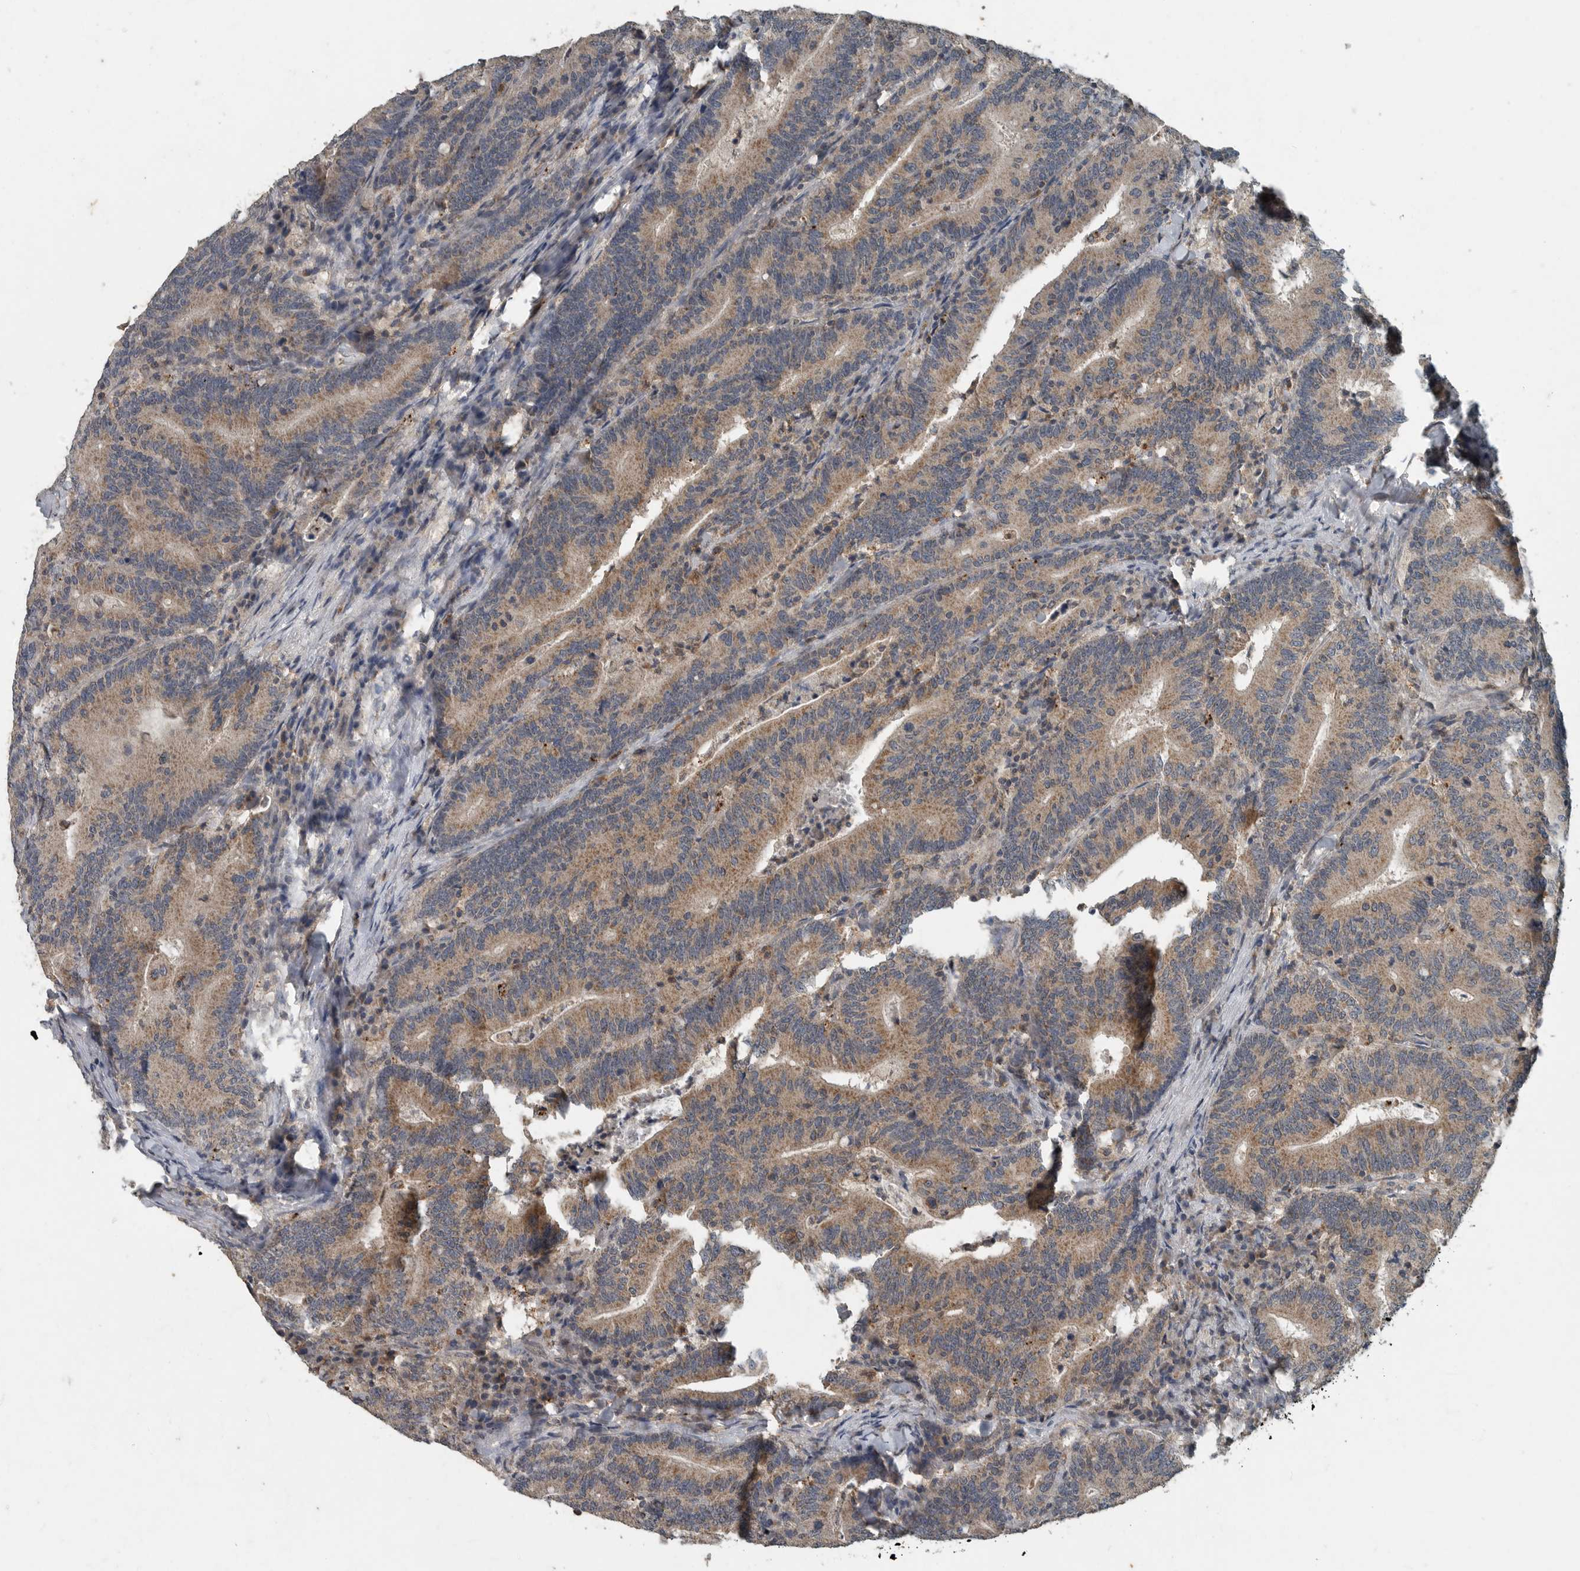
{"staining": {"intensity": "moderate", "quantity": ">75%", "location": "cytoplasmic/membranous"}, "tissue": "colorectal cancer", "cell_type": "Tumor cells", "image_type": "cancer", "snomed": [{"axis": "morphology", "description": "Adenocarcinoma, NOS"}, {"axis": "topography", "description": "Colon"}], "caption": "Colorectal cancer (adenocarcinoma) was stained to show a protein in brown. There is medium levels of moderate cytoplasmic/membranous staining in about >75% of tumor cells.", "gene": "IL6ST", "patient": {"sex": "female", "age": 66}}